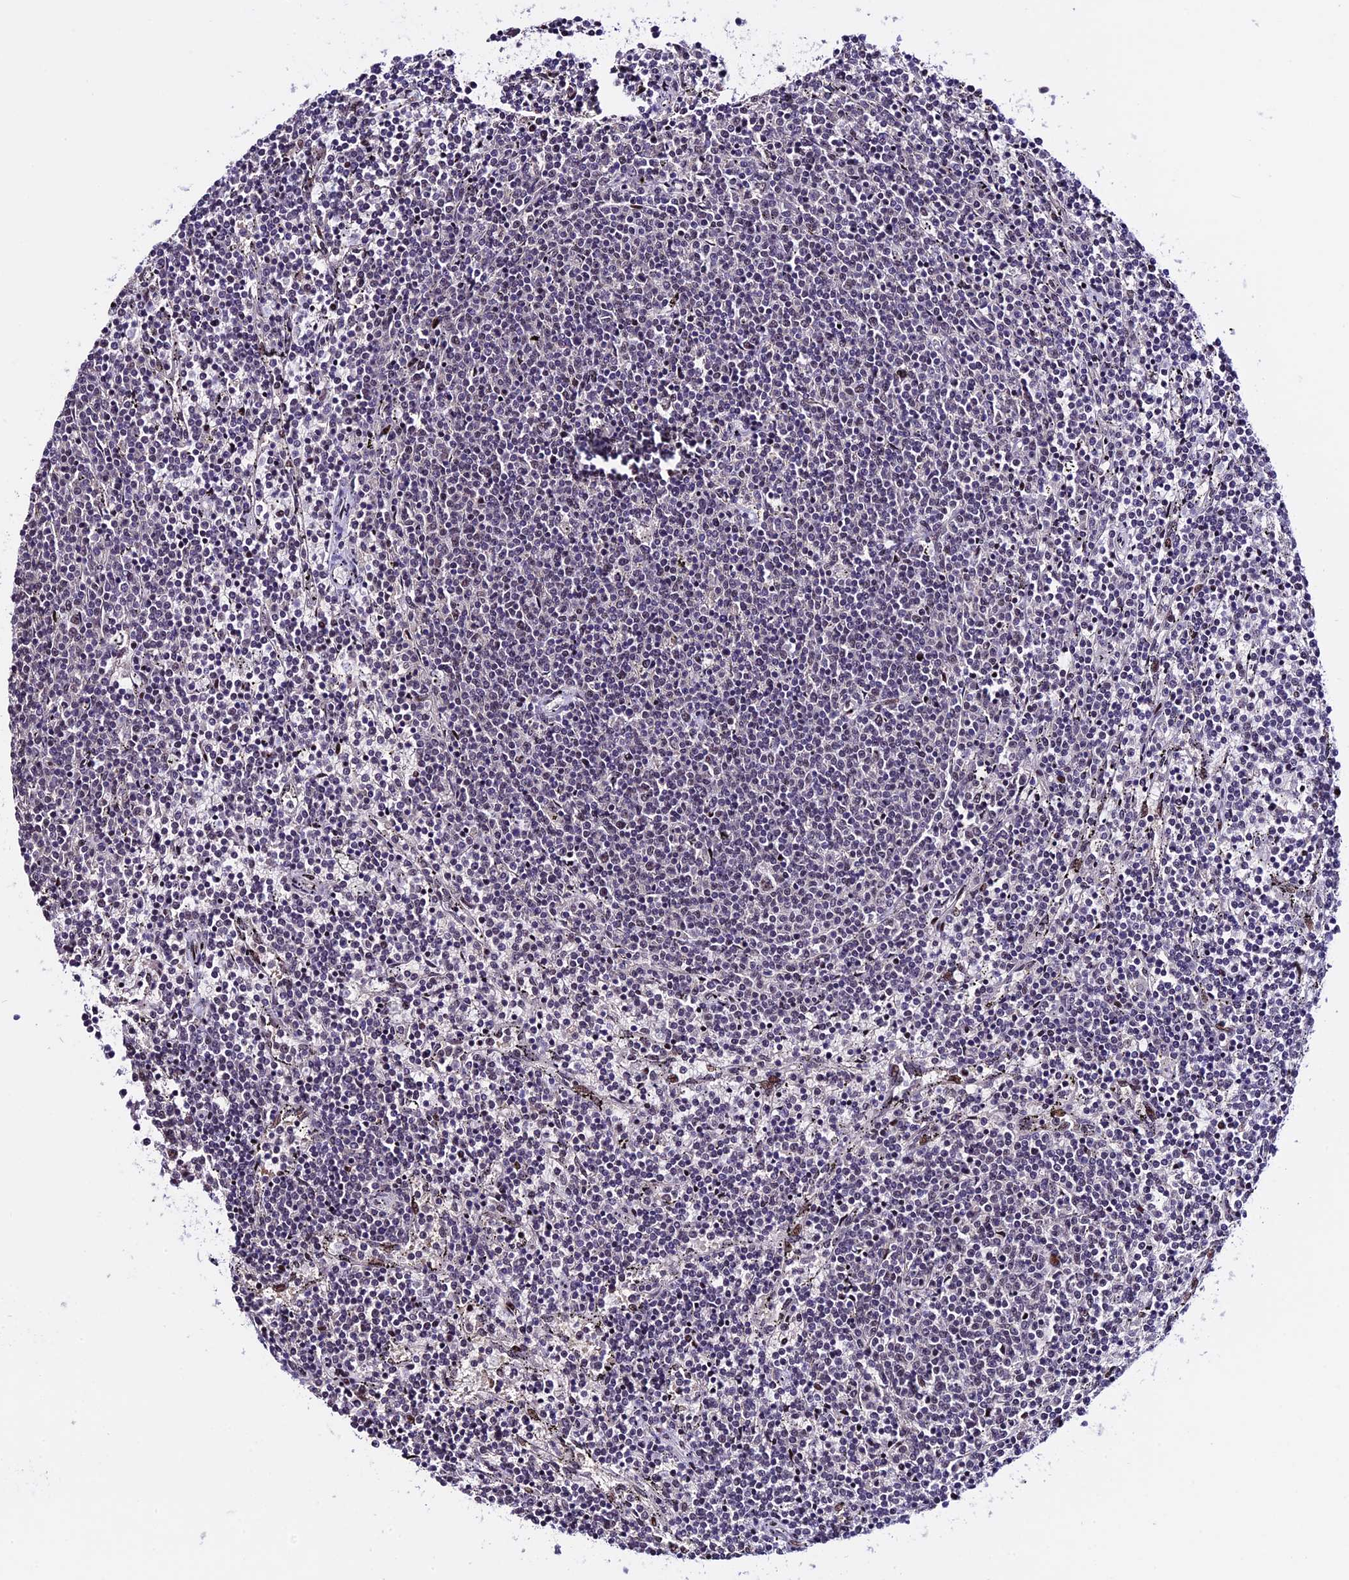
{"staining": {"intensity": "negative", "quantity": "none", "location": "none"}, "tissue": "lymphoma", "cell_type": "Tumor cells", "image_type": "cancer", "snomed": [{"axis": "morphology", "description": "Malignant lymphoma, non-Hodgkin's type, Low grade"}, {"axis": "topography", "description": "Spleen"}], "caption": "Lymphoma stained for a protein using immunohistochemistry (IHC) demonstrates no positivity tumor cells.", "gene": "TCP11L2", "patient": {"sex": "female", "age": 50}}